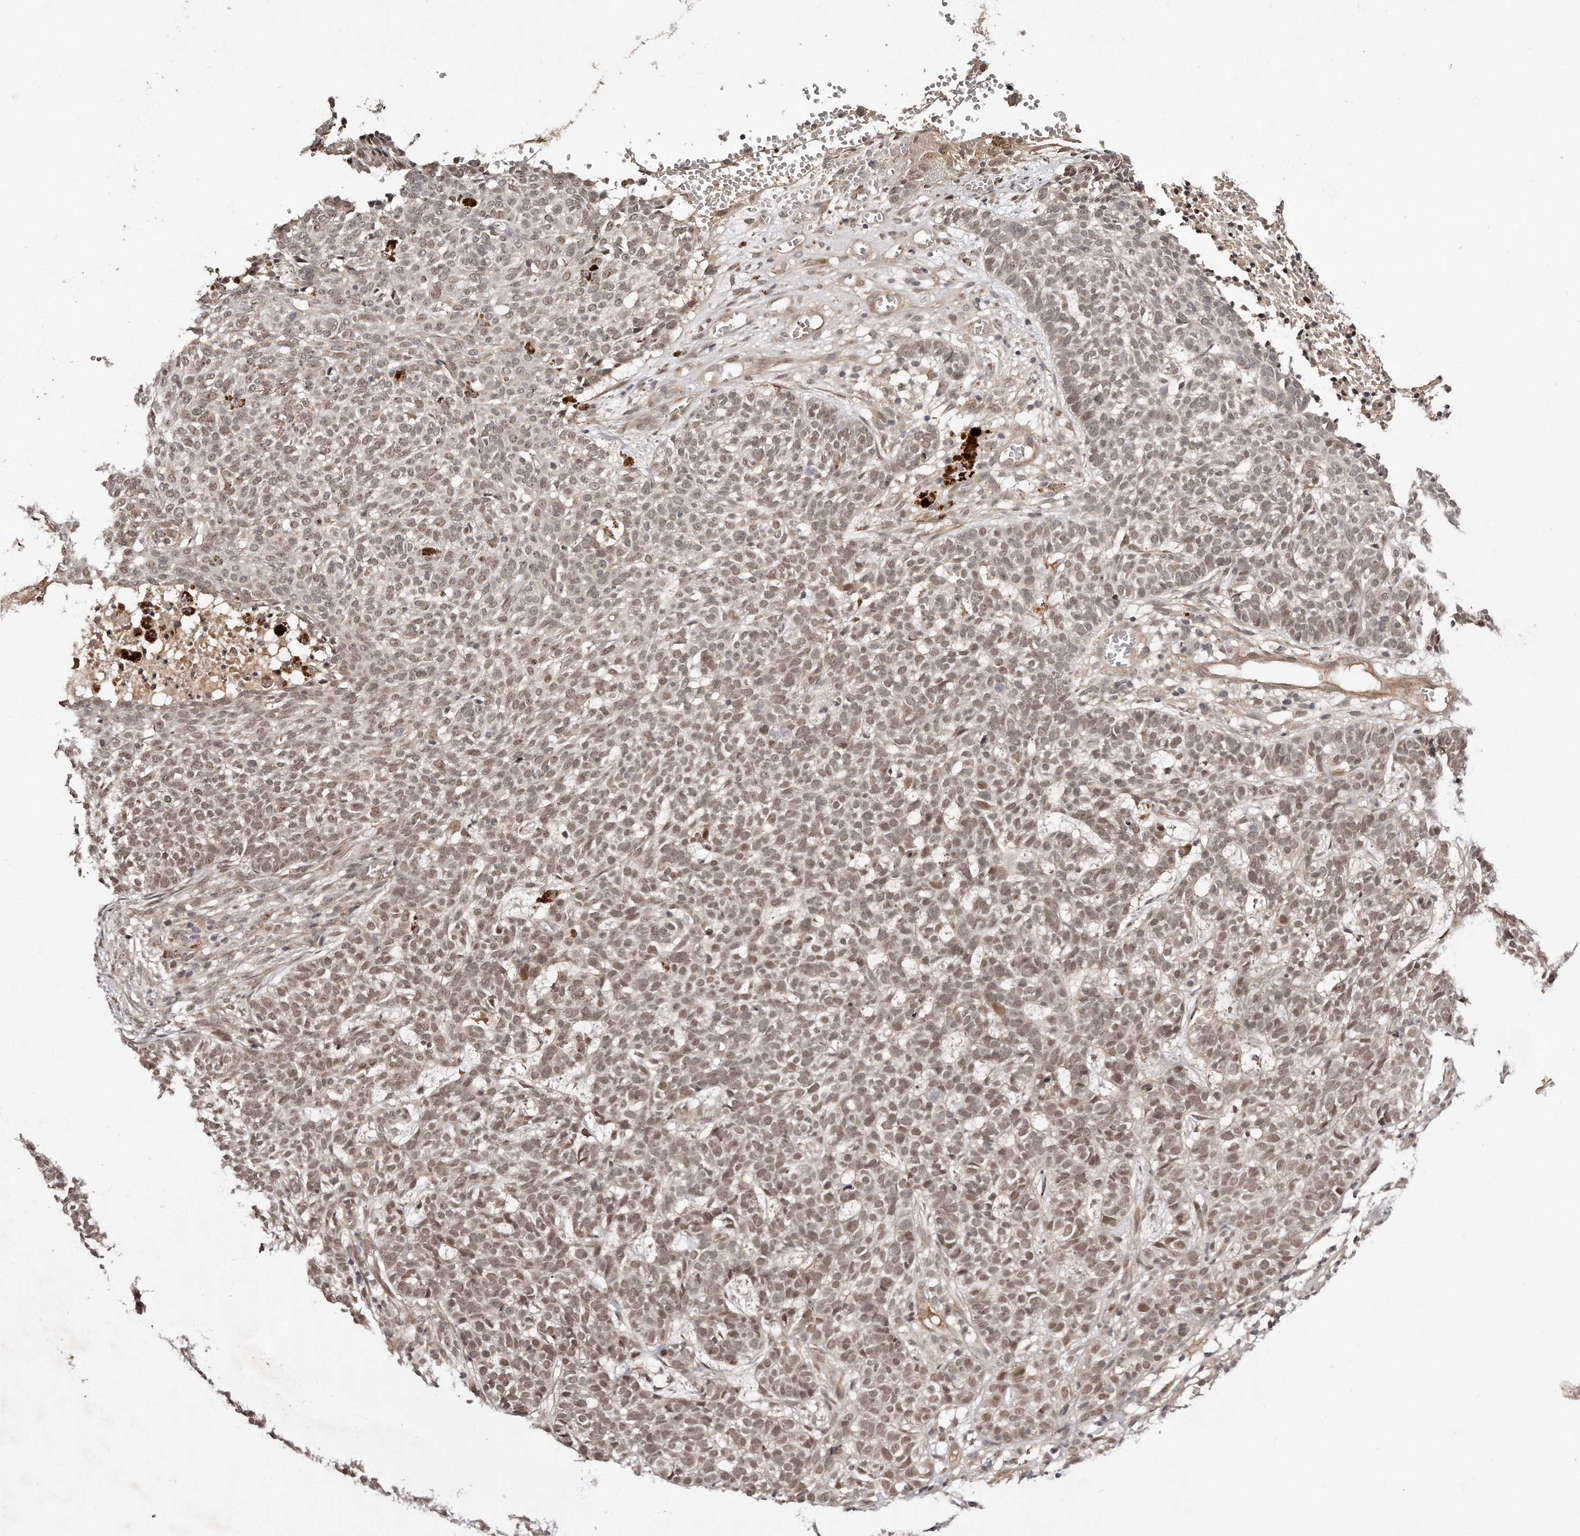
{"staining": {"intensity": "weak", "quantity": ">75%", "location": "nuclear"}, "tissue": "skin cancer", "cell_type": "Tumor cells", "image_type": "cancer", "snomed": [{"axis": "morphology", "description": "Basal cell carcinoma"}, {"axis": "topography", "description": "Skin"}], "caption": "This is a photomicrograph of immunohistochemistry staining of skin cancer (basal cell carcinoma), which shows weak positivity in the nuclear of tumor cells.", "gene": "SOX4", "patient": {"sex": "male", "age": 85}}